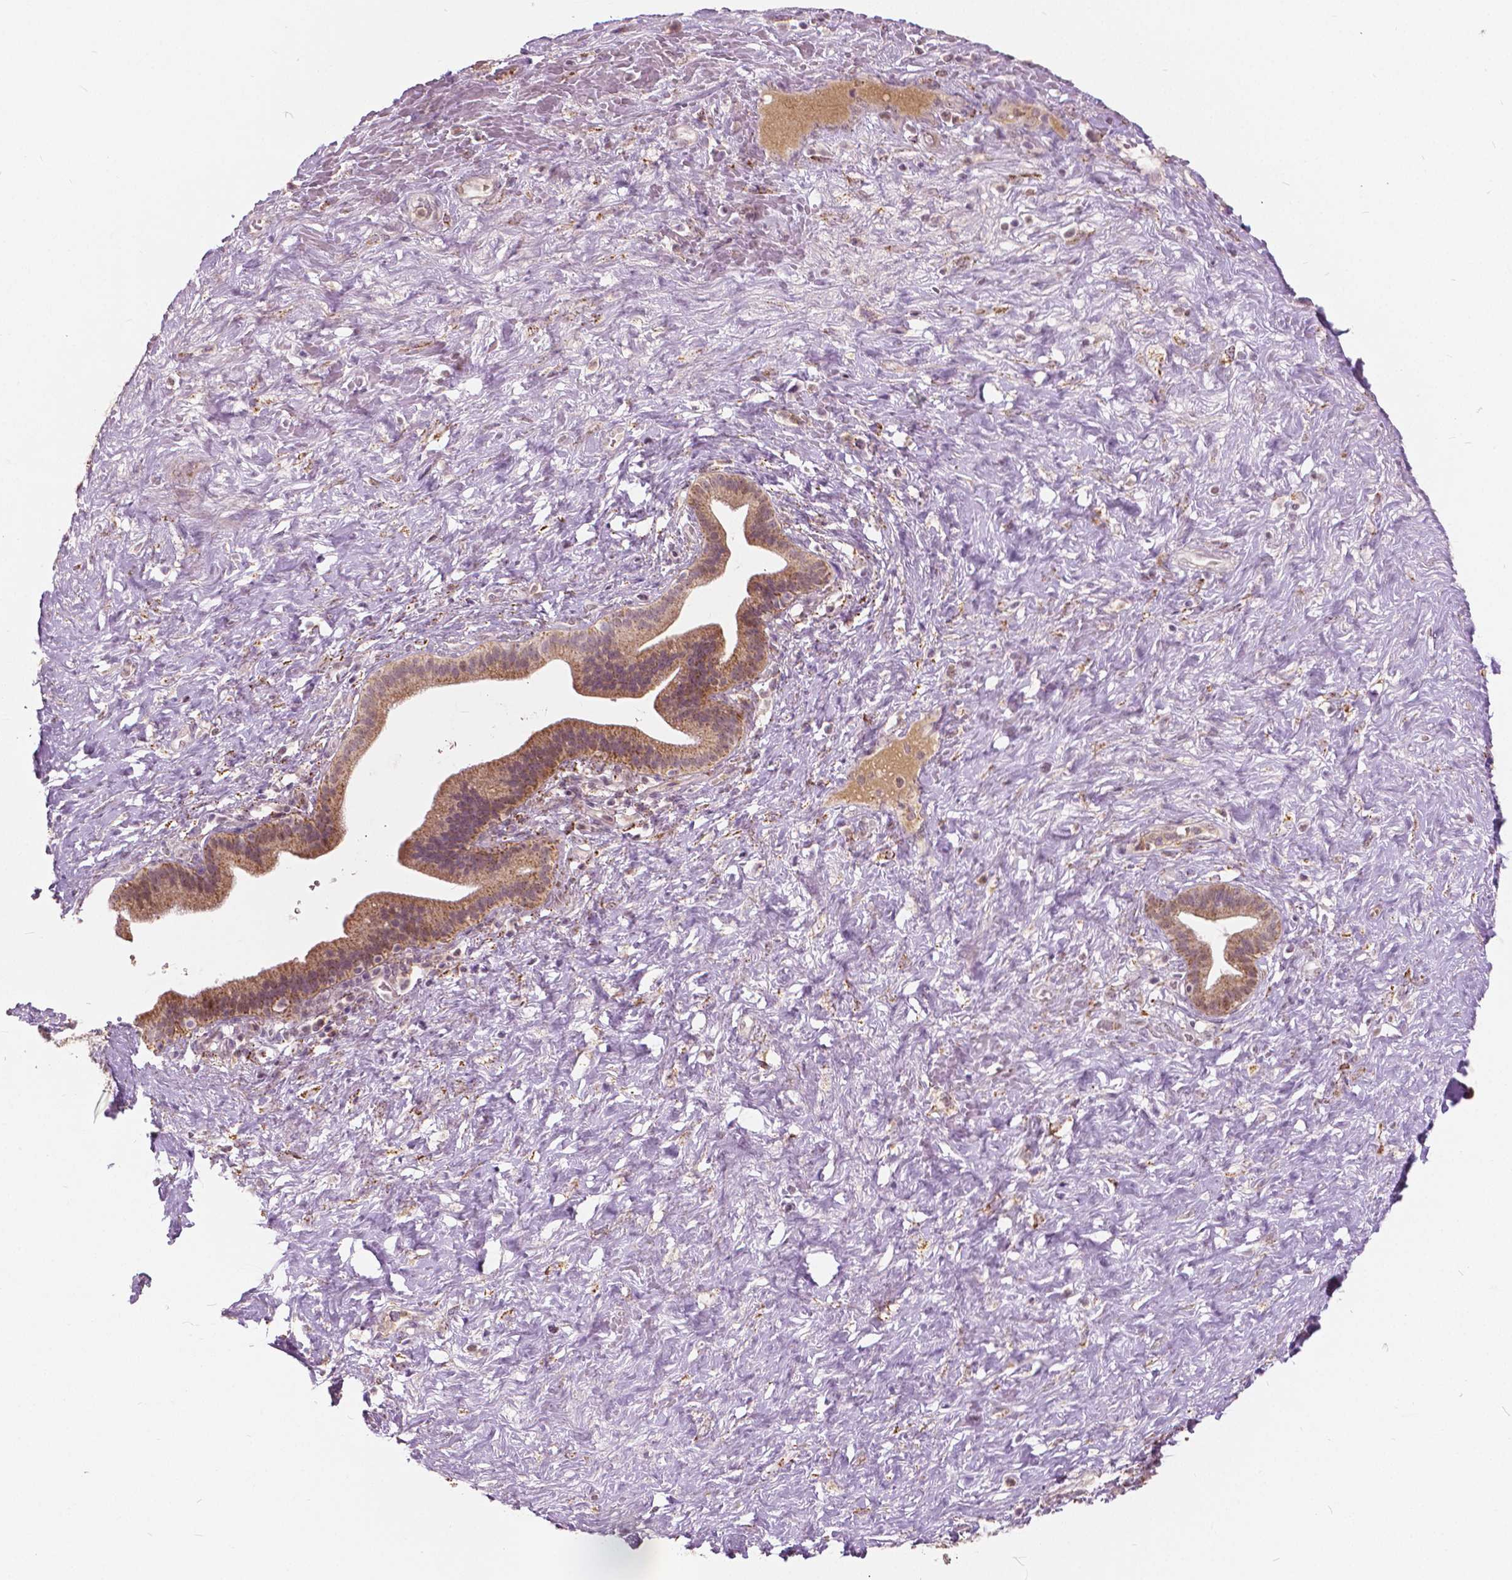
{"staining": {"intensity": "moderate", "quantity": ">75%", "location": "cytoplasmic/membranous,nuclear"}, "tissue": "pancreatic cancer", "cell_type": "Tumor cells", "image_type": "cancer", "snomed": [{"axis": "morphology", "description": "Adenocarcinoma, NOS"}, {"axis": "topography", "description": "Pancreas"}], "caption": "Pancreatic cancer (adenocarcinoma) stained with a brown dye demonstrates moderate cytoplasmic/membranous and nuclear positive expression in approximately >75% of tumor cells.", "gene": "DLX6", "patient": {"sex": "male", "age": 44}}